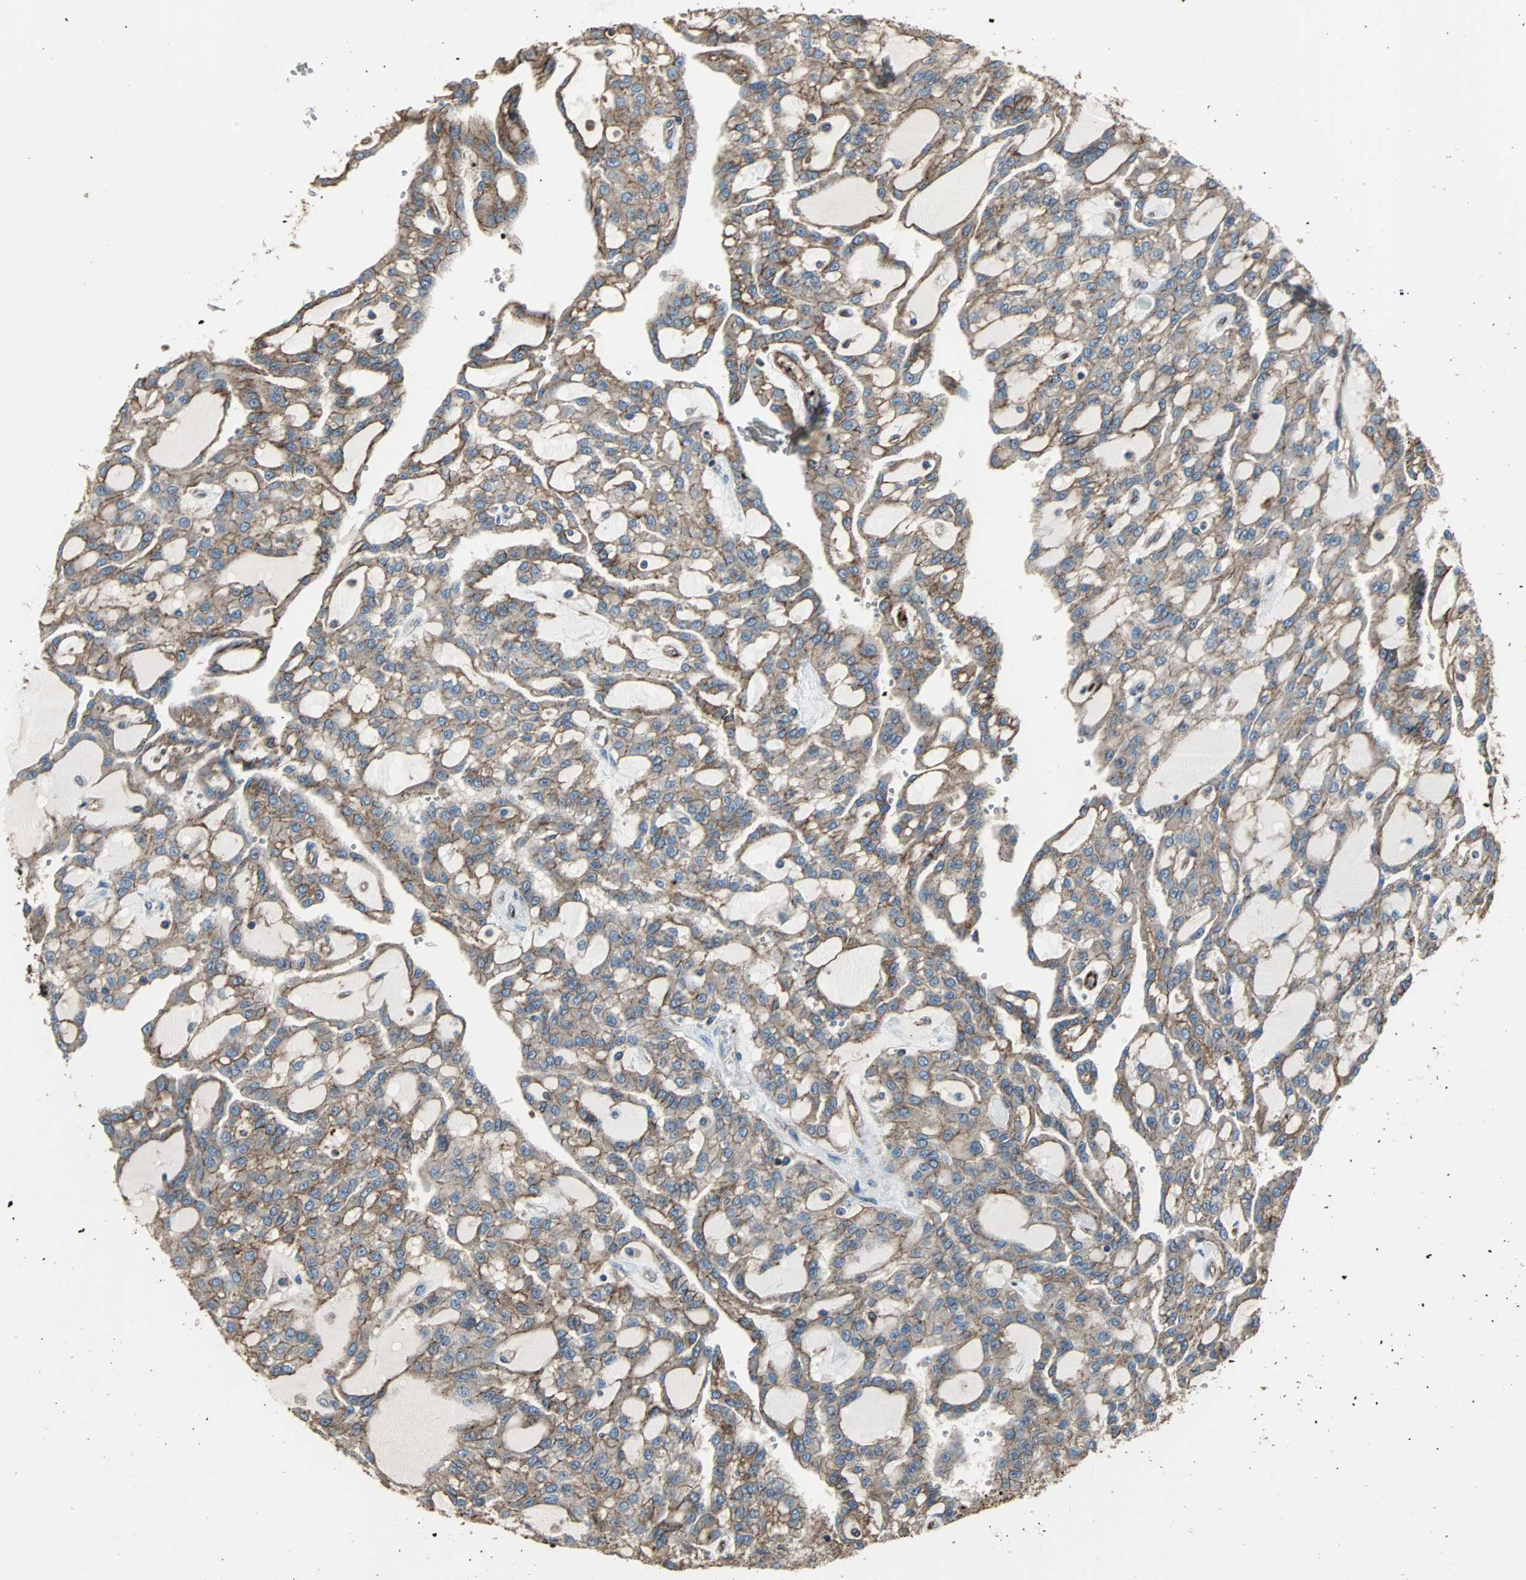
{"staining": {"intensity": "moderate", "quantity": ">75%", "location": "cytoplasmic/membranous"}, "tissue": "renal cancer", "cell_type": "Tumor cells", "image_type": "cancer", "snomed": [{"axis": "morphology", "description": "Adenocarcinoma, NOS"}, {"axis": "topography", "description": "Kidney"}], "caption": "Tumor cells display medium levels of moderate cytoplasmic/membranous positivity in approximately >75% of cells in human renal cancer (adenocarcinoma).", "gene": "F11R", "patient": {"sex": "male", "age": 63}}